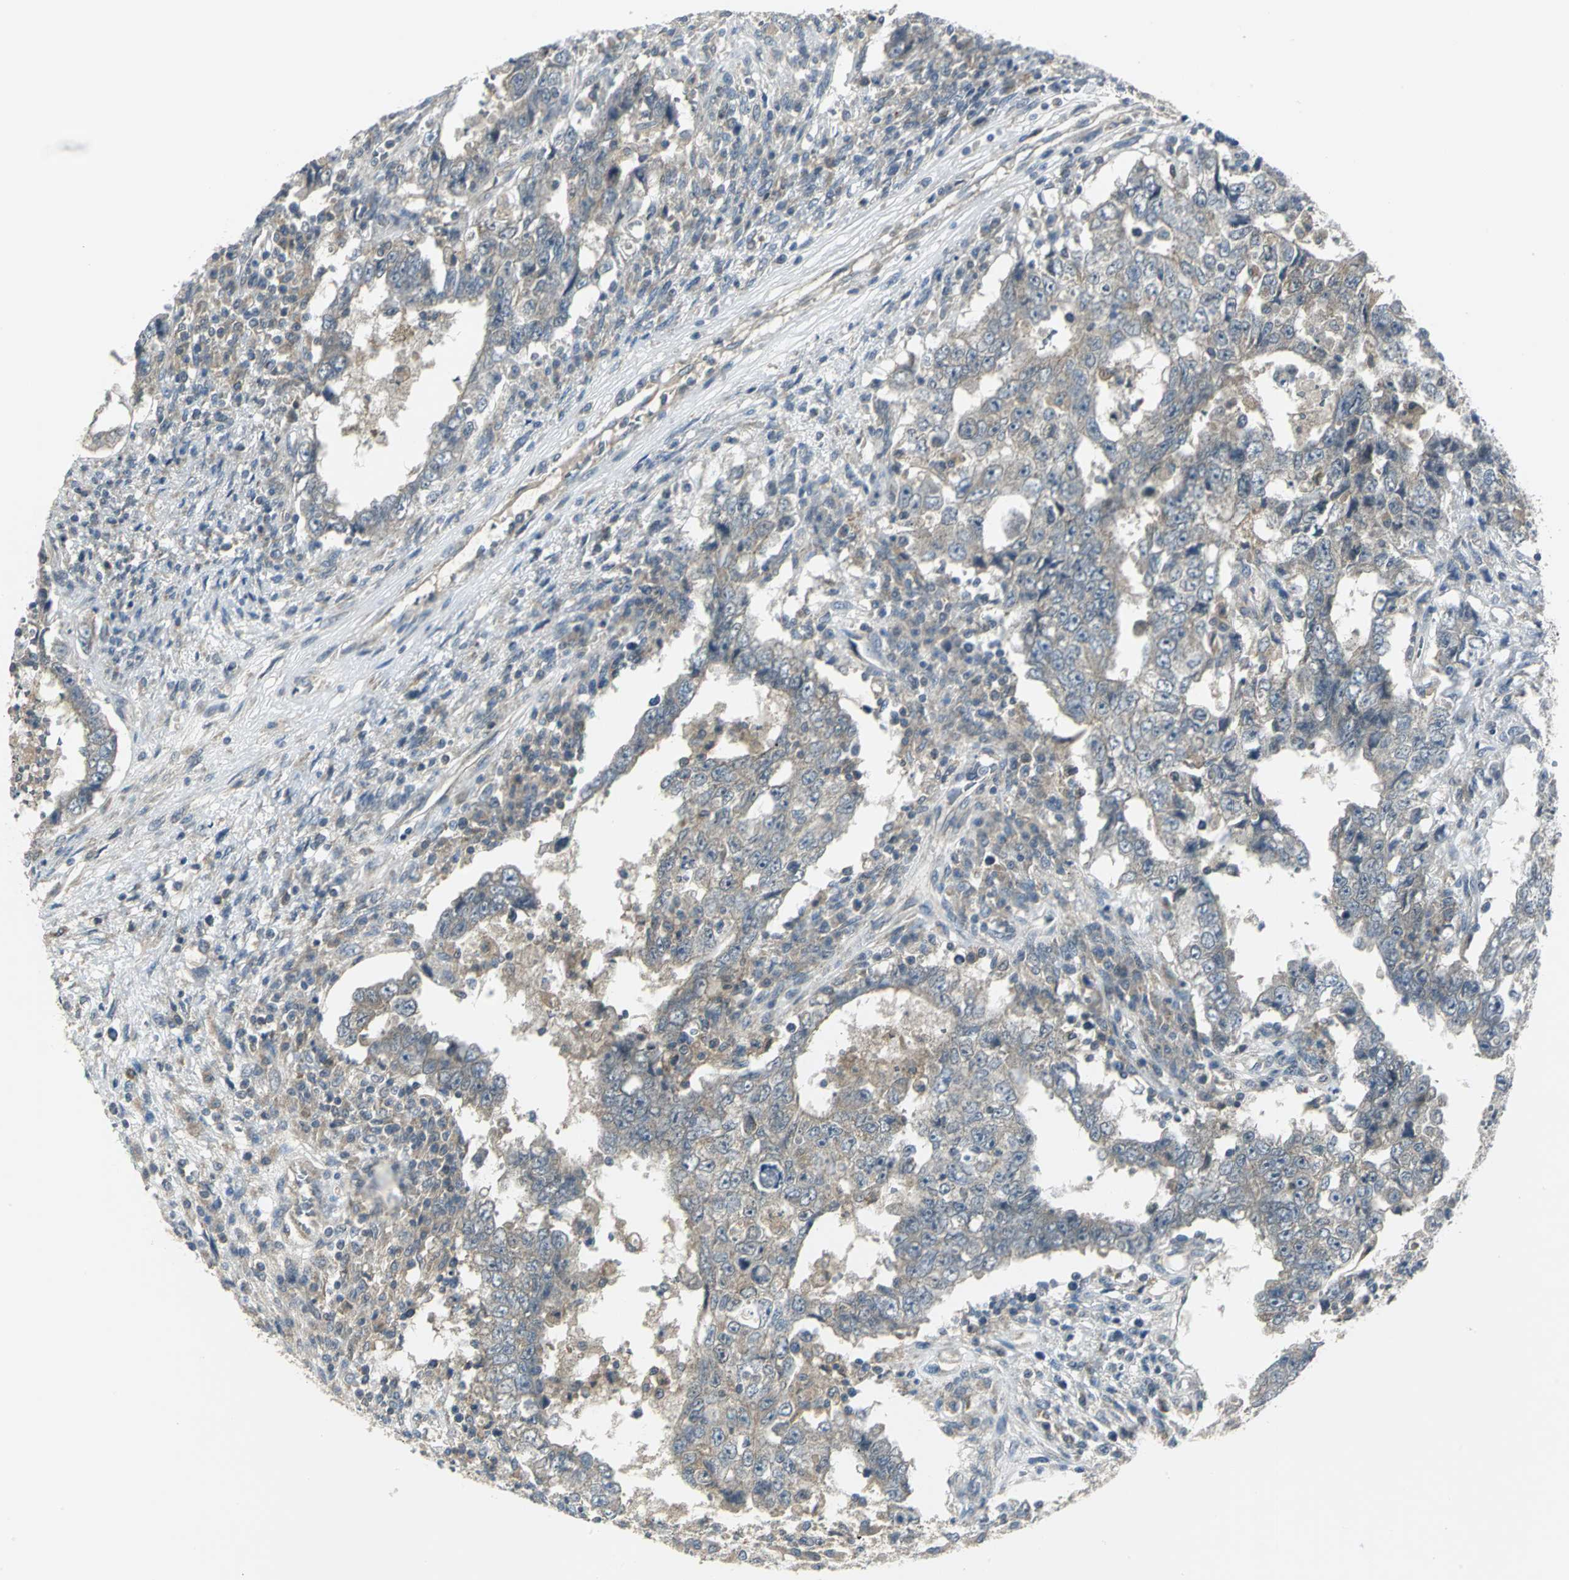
{"staining": {"intensity": "weak", "quantity": ">75%", "location": "cytoplasmic/membranous"}, "tissue": "testis cancer", "cell_type": "Tumor cells", "image_type": "cancer", "snomed": [{"axis": "morphology", "description": "Carcinoma, Embryonal, NOS"}, {"axis": "topography", "description": "Testis"}], "caption": "Testis cancer stained with DAB IHC shows low levels of weak cytoplasmic/membranous positivity in about >75% of tumor cells. (DAB (3,3'-diaminobenzidine) IHC with brightfield microscopy, high magnification).", "gene": "MAPK8IP3", "patient": {"sex": "male", "age": 26}}